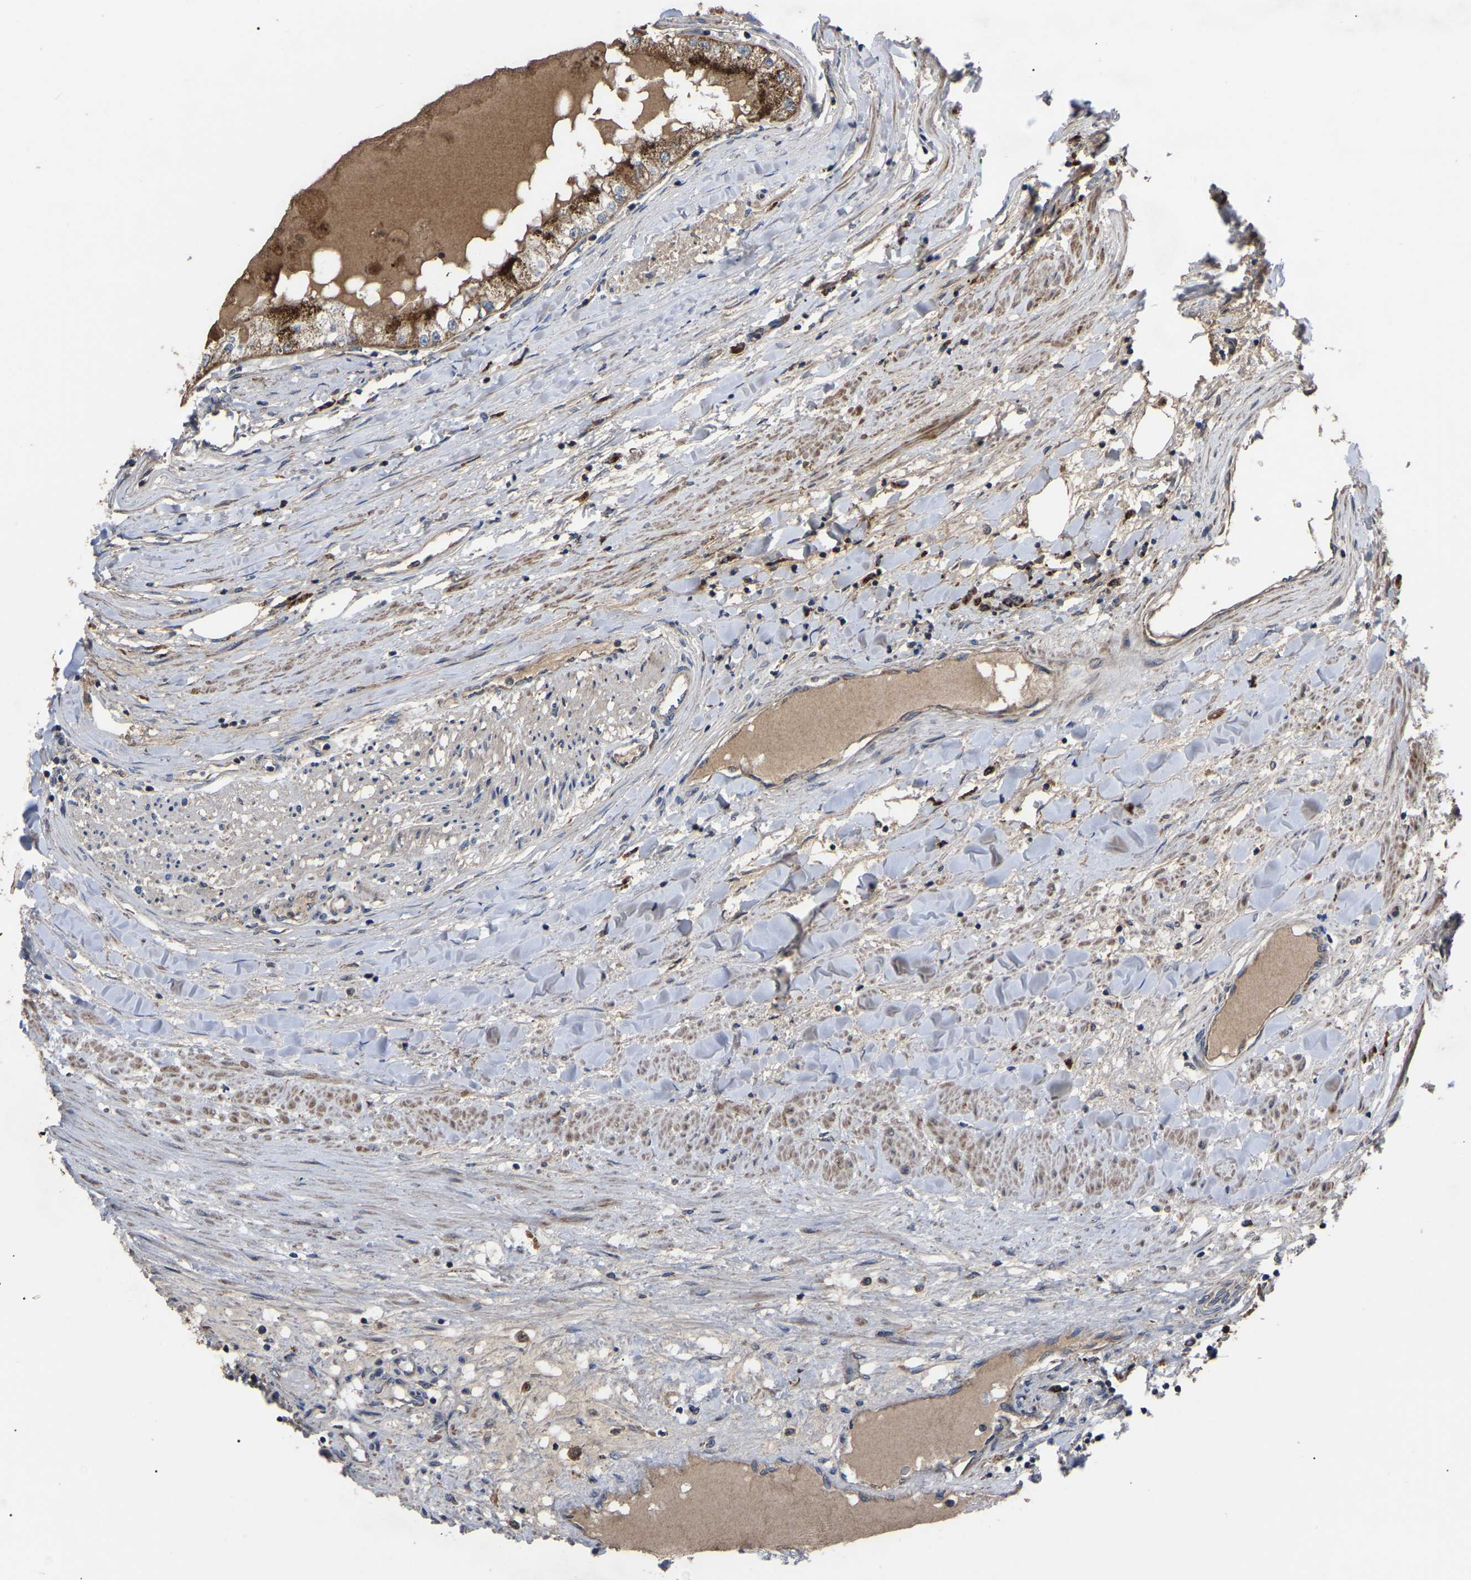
{"staining": {"intensity": "strong", "quantity": "25%-75%", "location": "cytoplasmic/membranous"}, "tissue": "renal cancer", "cell_type": "Tumor cells", "image_type": "cancer", "snomed": [{"axis": "morphology", "description": "Adenocarcinoma, NOS"}, {"axis": "topography", "description": "Kidney"}], "caption": "DAB immunohistochemical staining of renal cancer (adenocarcinoma) exhibits strong cytoplasmic/membranous protein positivity in approximately 25%-75% of tumor cells.", "gene": "GCC1", "patient": {"sex": "male", "age": 68}}